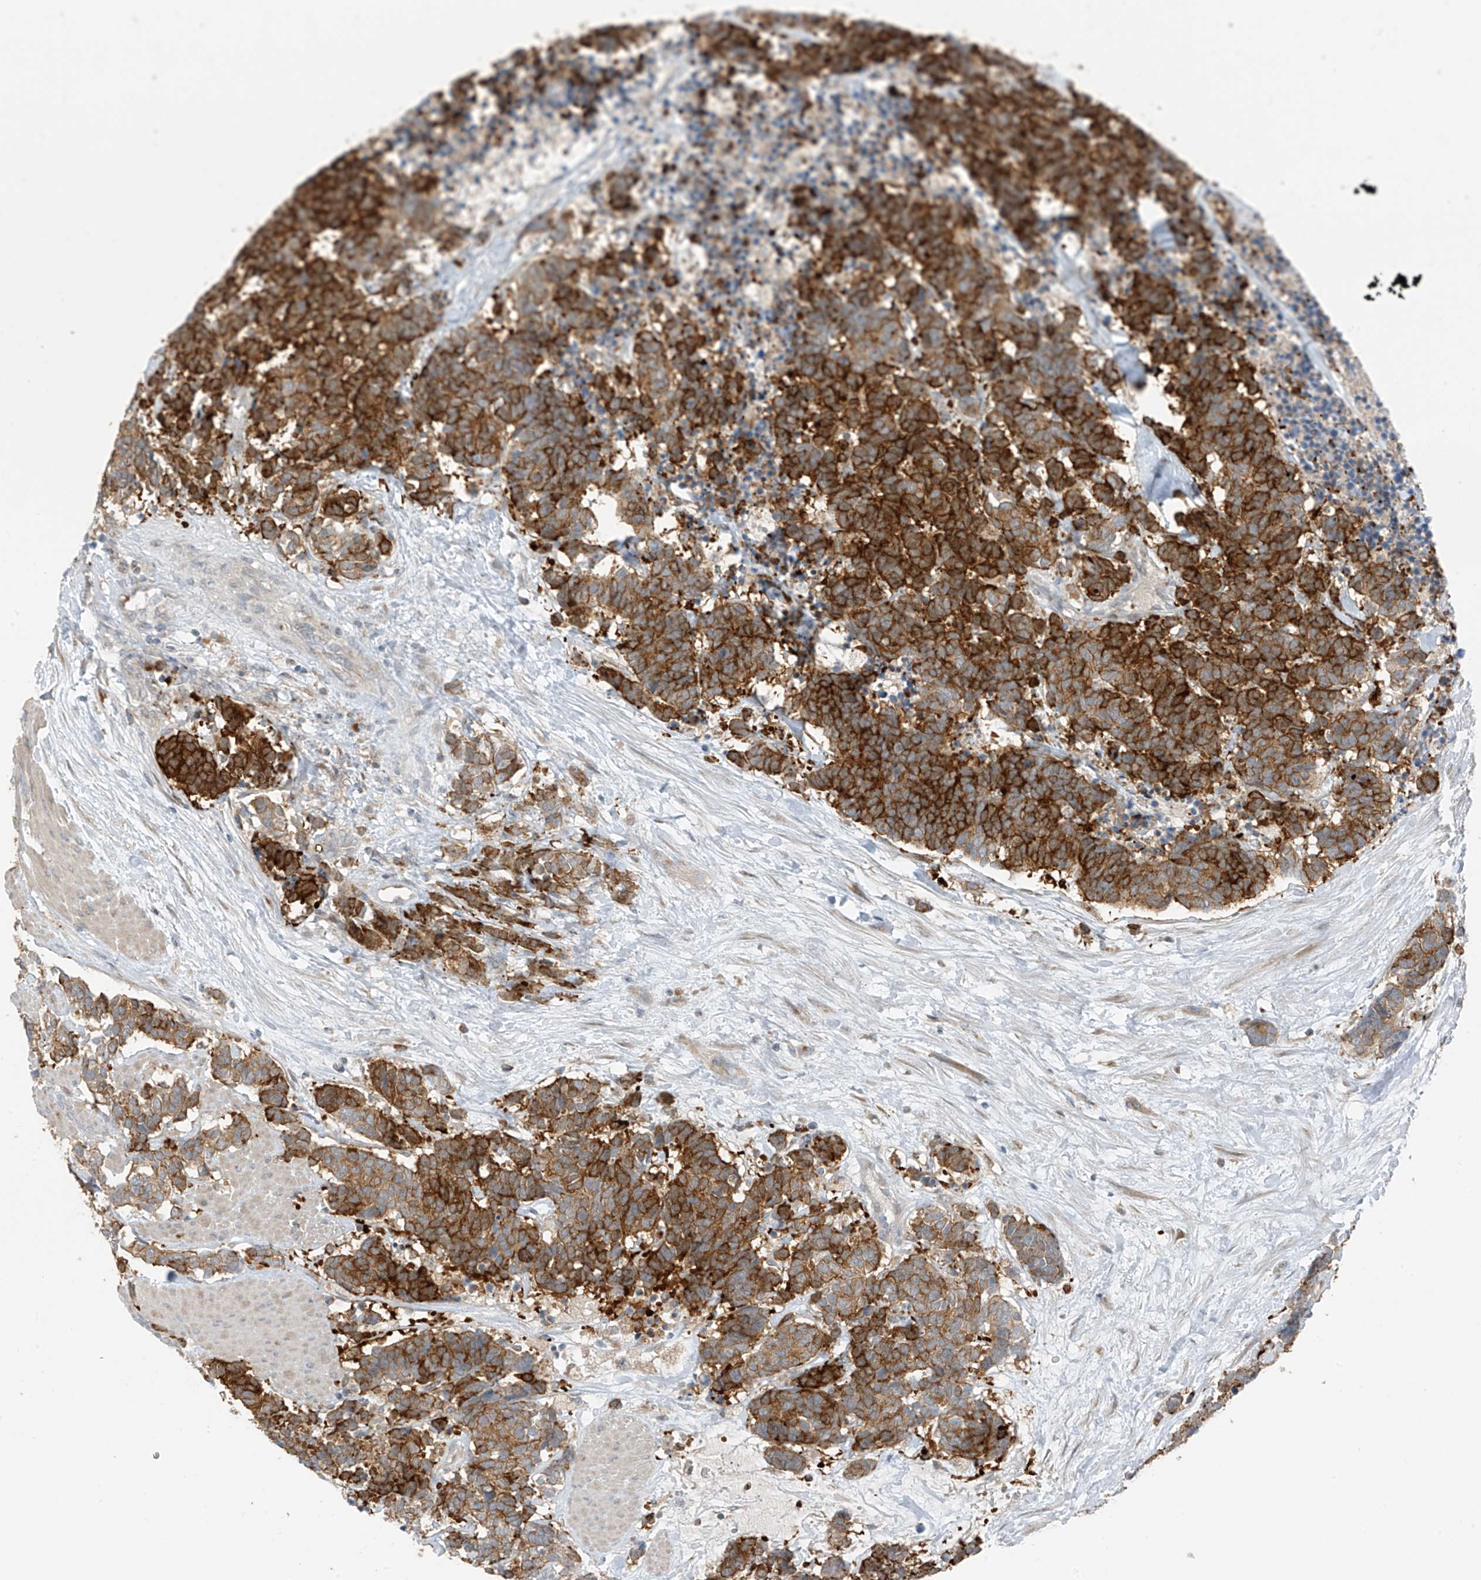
{"staining": {"intensity": "moderate", "quantity": ">75%", "location": "cytoplasmic/membranous"}, "tissue": "carcinoid", "cell_type": "Tumor cells", "image_type": "cancer", "snomed": [{"axis": "morphology", "description": "Carcinoma, NOS"}, {"axis": "morphology", "description": "Carcinoid, malignant, NOS"}, {"axis": "topography", "description": "Urinary bladder"}], "caption": "High-magnification brightfield microscopy of carcinoid stained with DAB (brown) and counterstained with hematoxylin (blue). tumor cells exhibit moderate cytoplasmic/membranous positivity is identified in approximately>75% of cells.", "gene": "SLC12A6", "patient": {"sex": "male", "age": 57}}